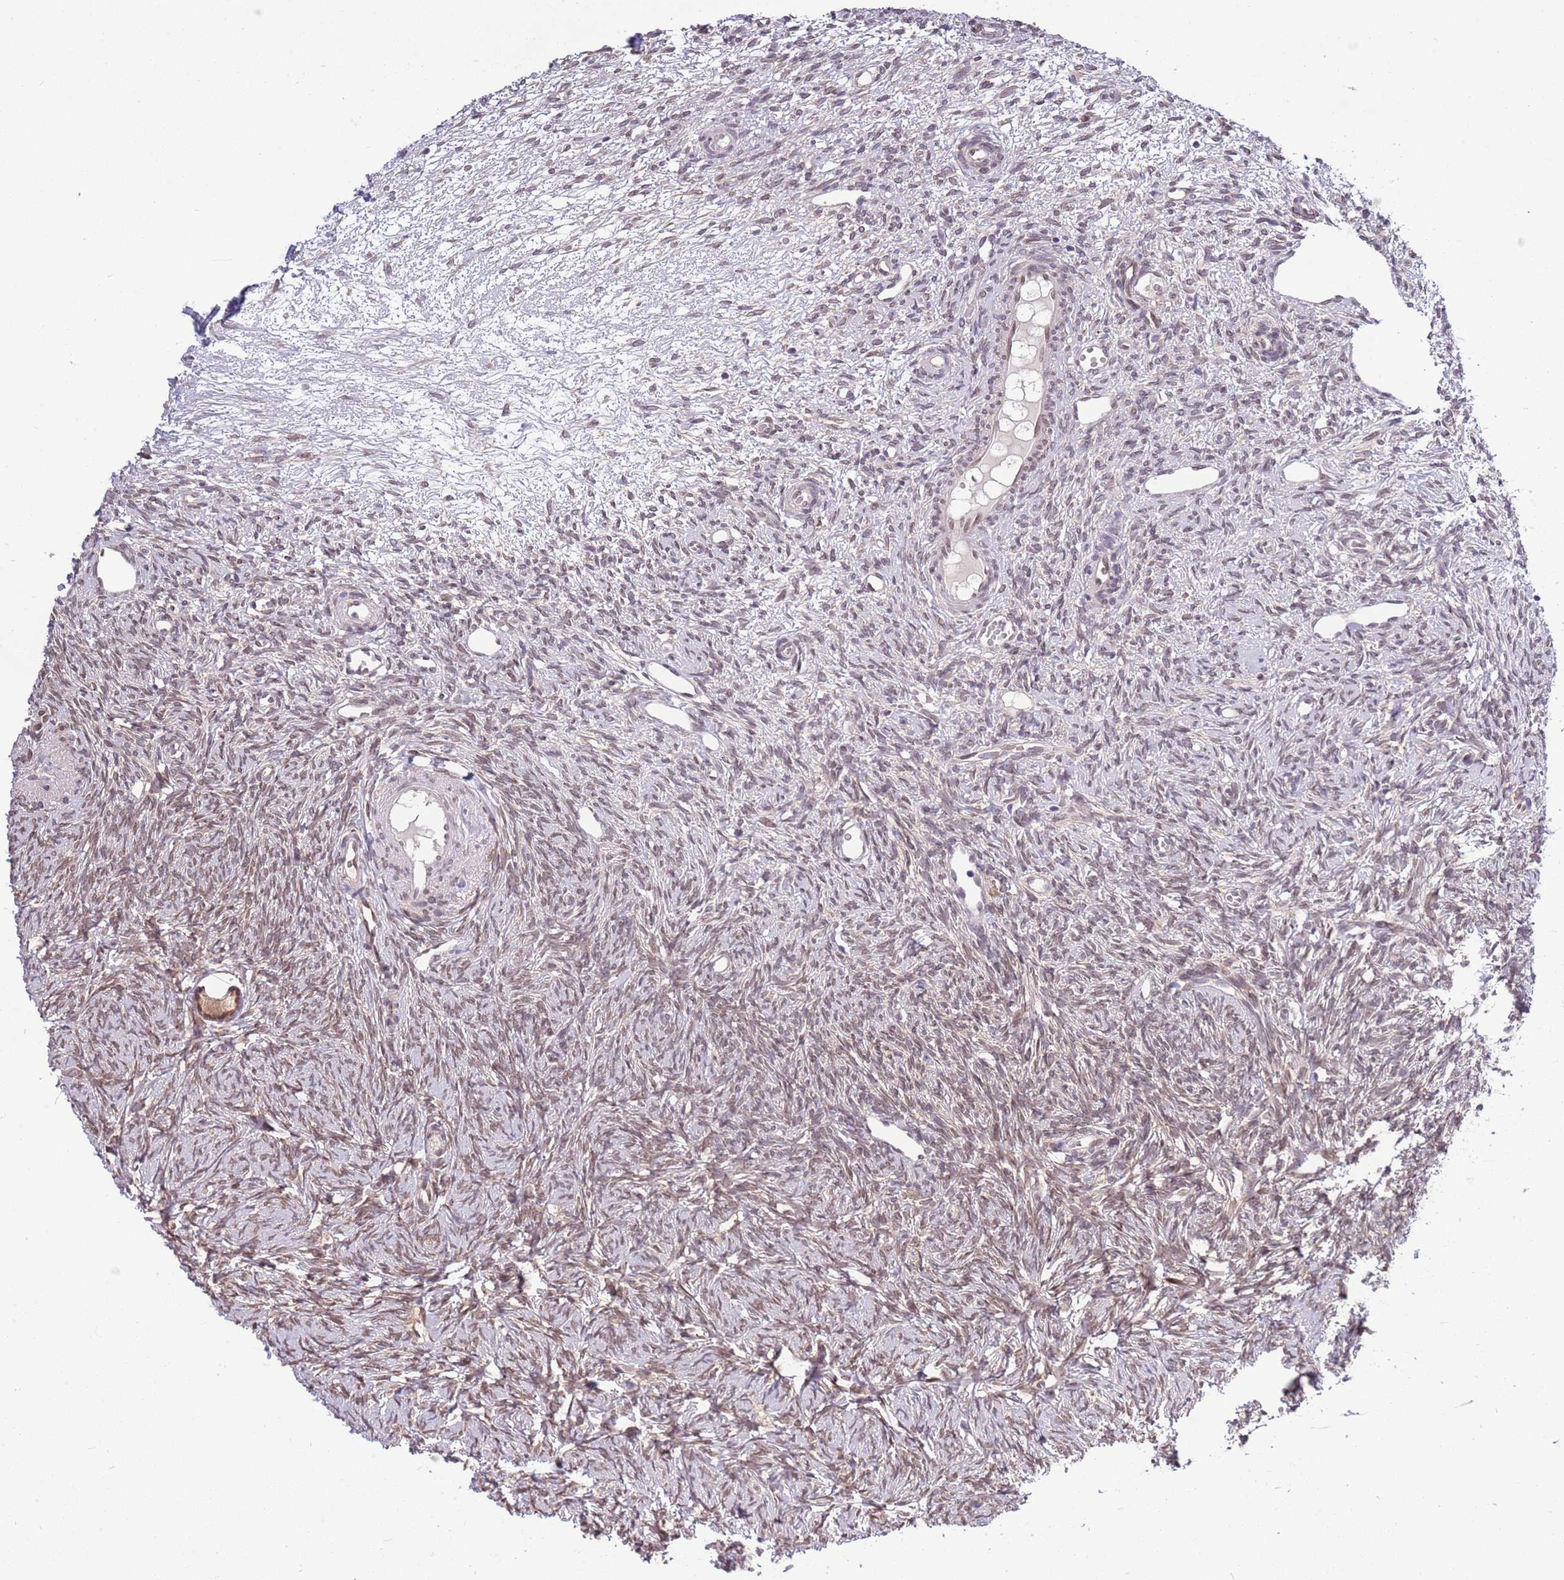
{"staining": {"intensity": "weak", "quantity": "25%-75%", "location": "nuclear"}, "tissue": "ovary", "cell_type": "Ovarian stroma cells", "image_type": "normal", "snomed": [{"axis": "morphology", "description": "Normal tissue, NOS"}, {"axis": "topography", "description": "Ovary"}], "caption": "Ovary stained with DAB (3,3'-diaminobenzidine) immunohistochemistry (IHC) displays low levels of weak nuclear expression in approximately 25%-75% of ovarian stroma cells.", "gene": "ZNF665", "patient": {"sex": "female", "age": 51}}